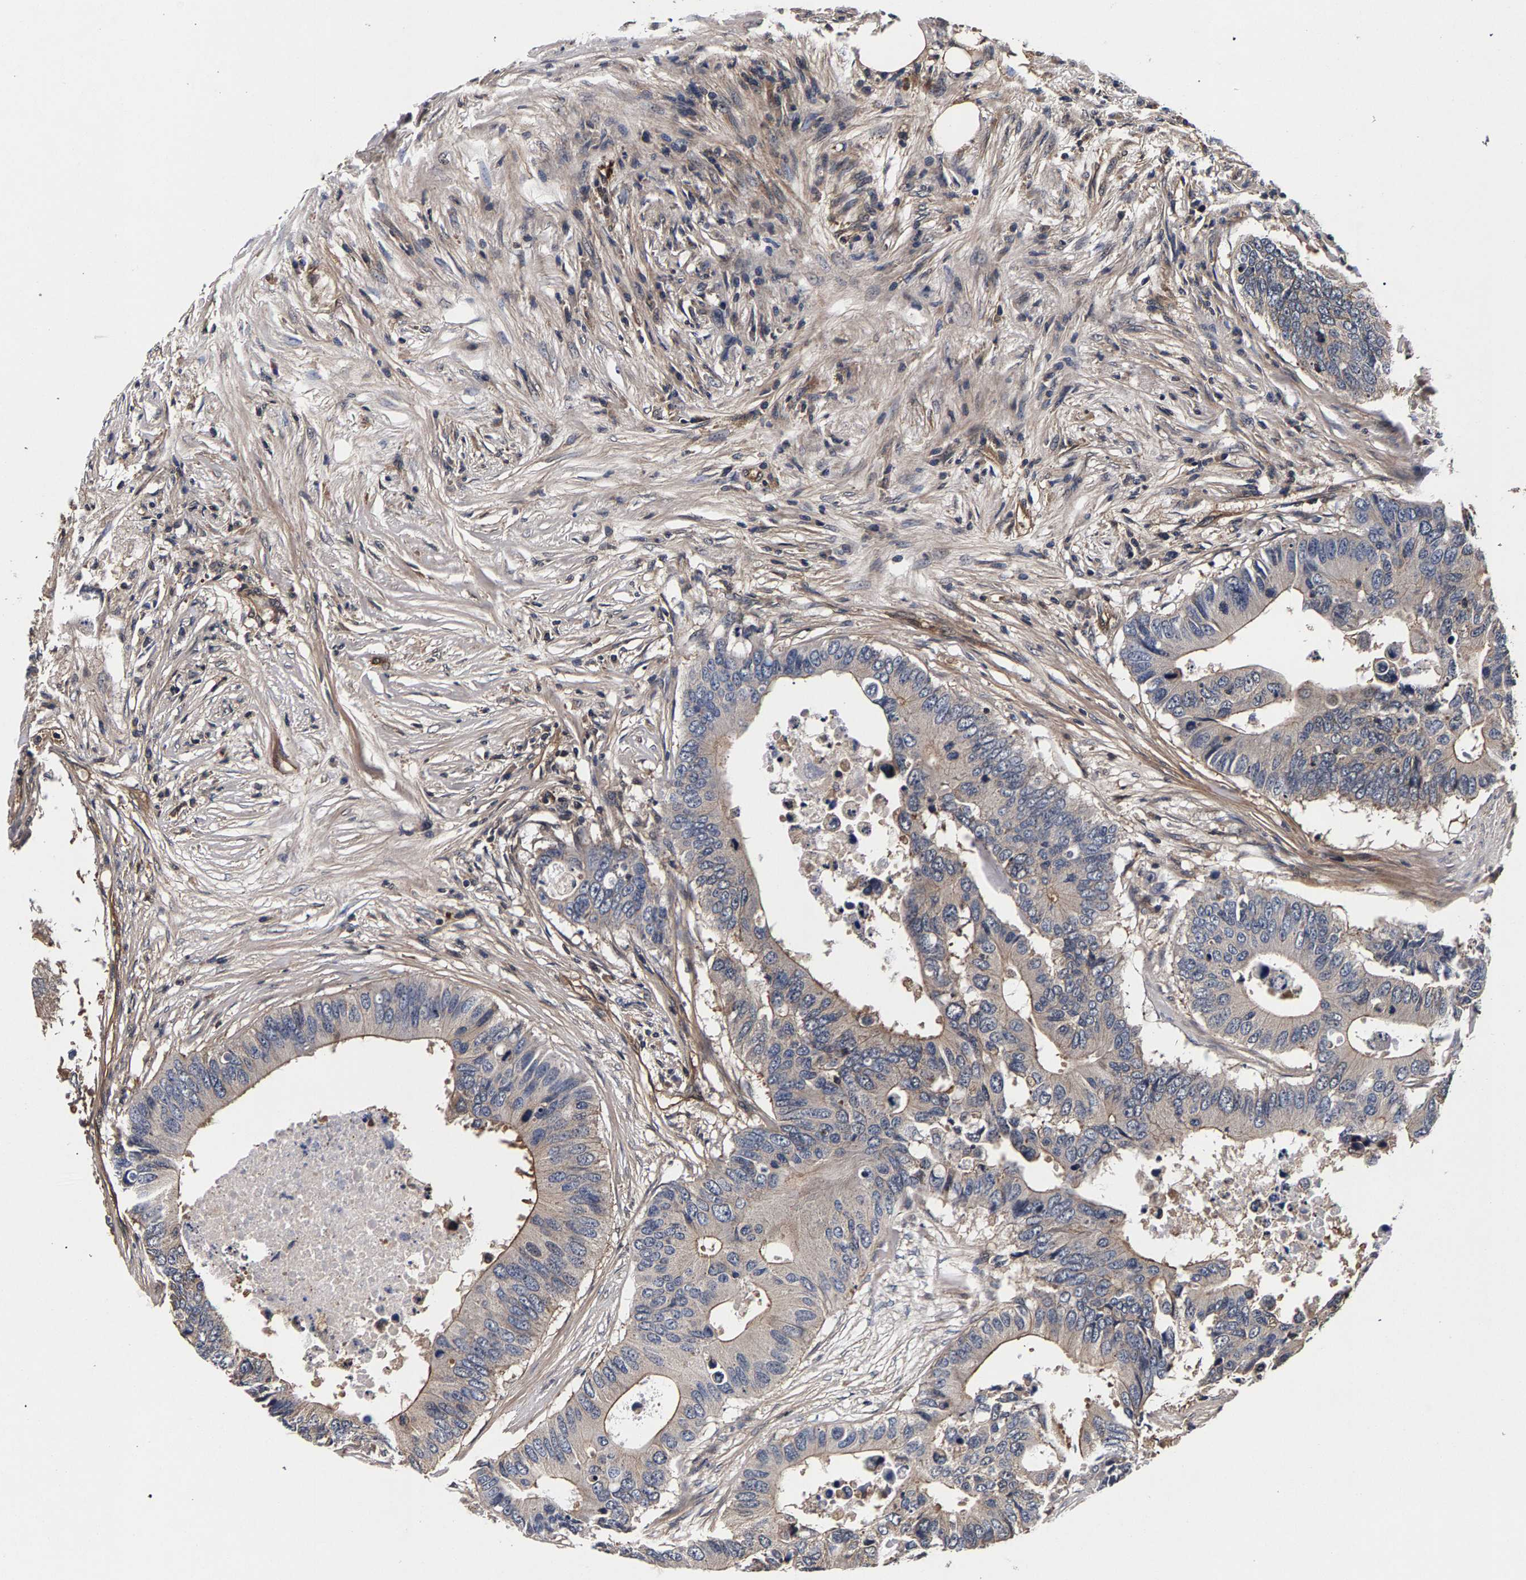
{"staining": {"intensity": "weak", "quantity": "25%-75%", "location": "cytoplasmic/membranous"}, "tissue": "colorectal cancer", "cell_type": "Tumor cells", "image_type": "cancer", "snomed": [{"axis": "morphology", "description": "Adenocarcinoma, NOS"}, {"axis": "topography", "description": "Colon"}], "caption": "Colorectal cancer was stained to show a protein in brown. There is low levels of weak cytoplasmic/membranous staining in approximately 25%-75% of tumor cells.", "gene": "MARCHF7", "patient": {"sex": "male", "age": 71}}